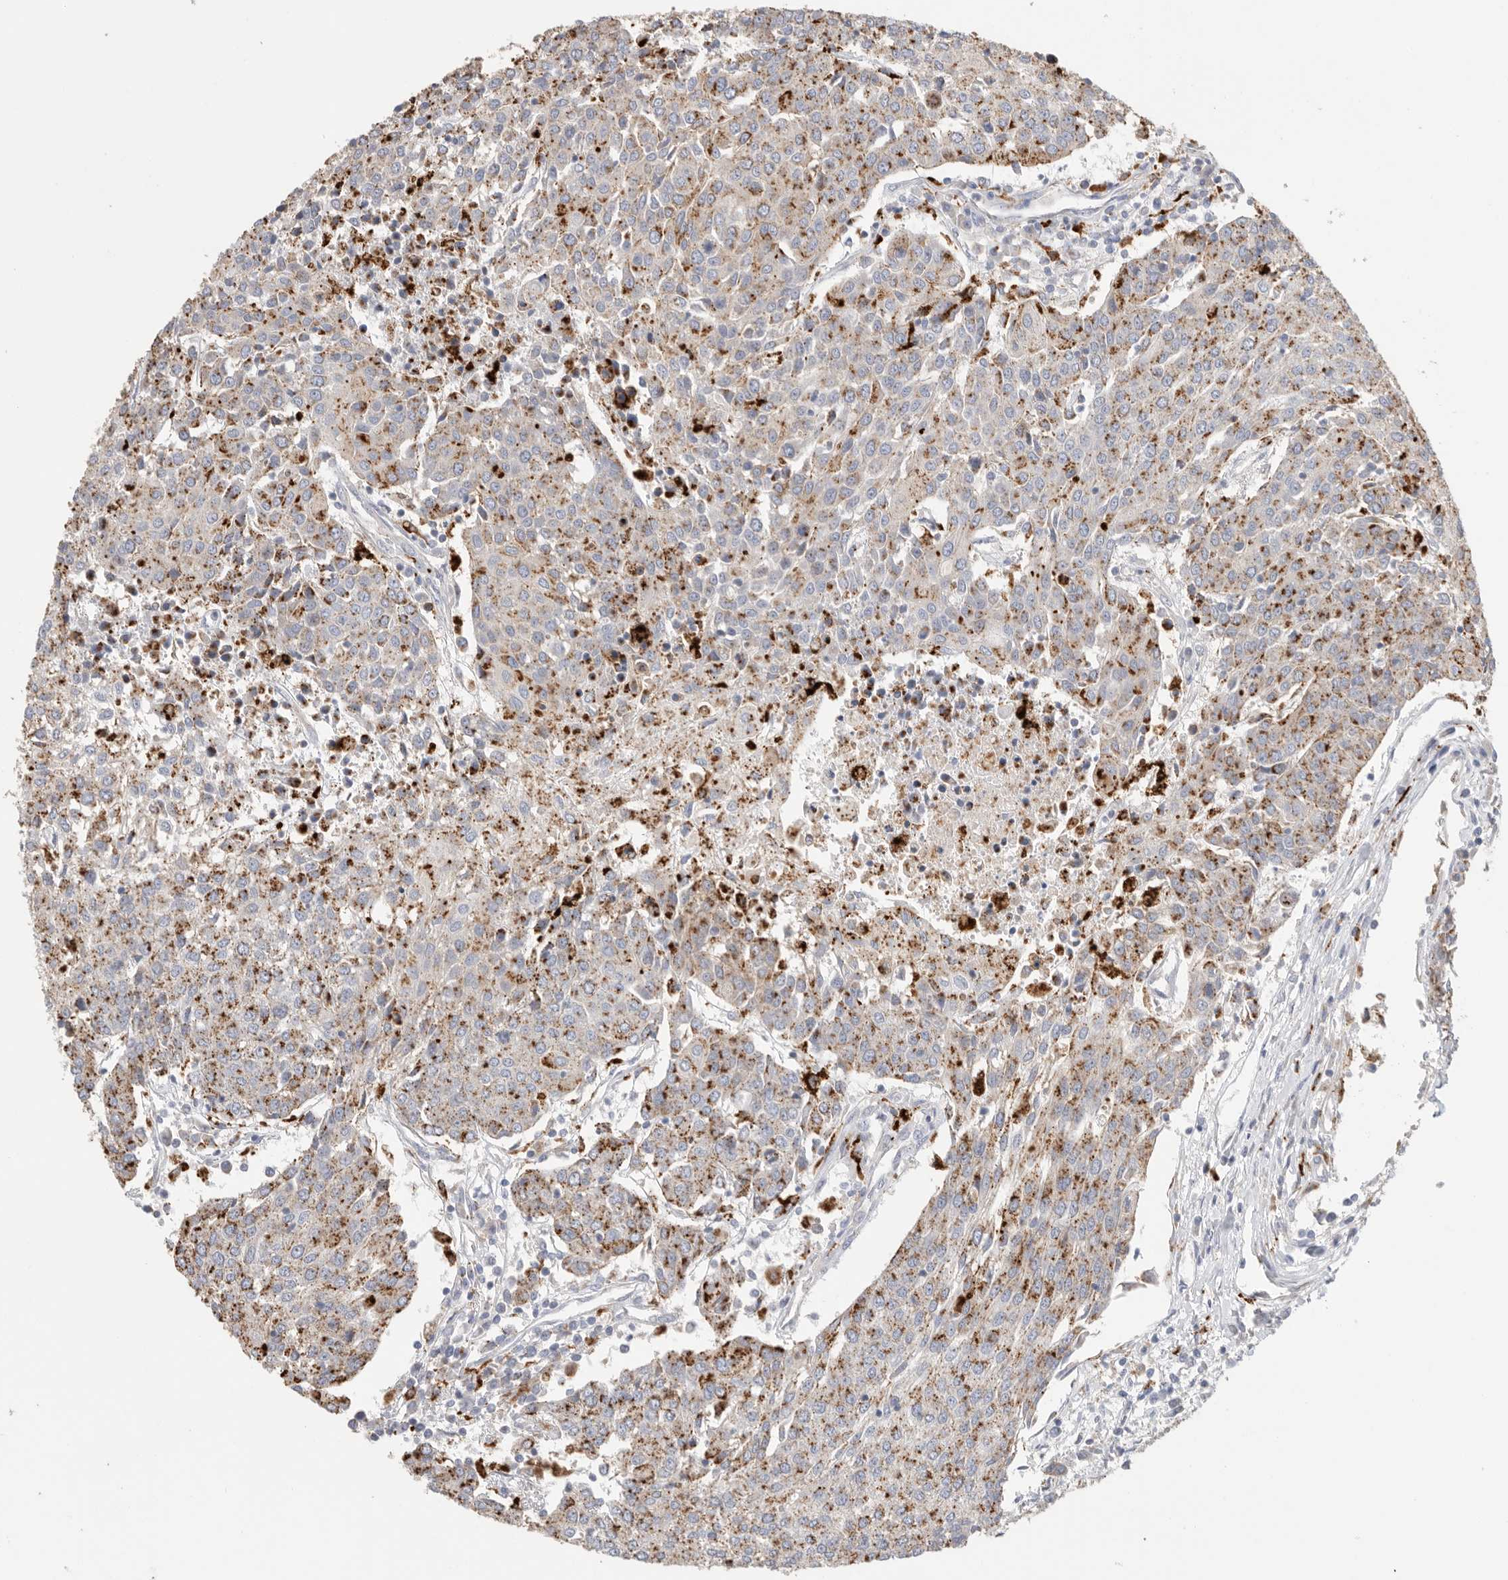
{"staining": {"intensity": "moderate", "quantity": ">75%", "location": "cytoplasmic/membranous"}, "tissue": "urothelial cancer", "cell_type": "Tumor cells", "image_type": "cancer", "snomed": [{"axis": "morphology", "description": "Urothelial carcinoma, High grade"}, {"axis": "topography", "description": "Urinary bladder"}], "caption": "Immunohistochemical staining of high-grade urothelial carcinoma demonstrates moderate cytoplasmic/membranous protein staining in about >75% of tumor cells.", "gene": "GGH", "patient": {"sex": "female", "age": 85}}